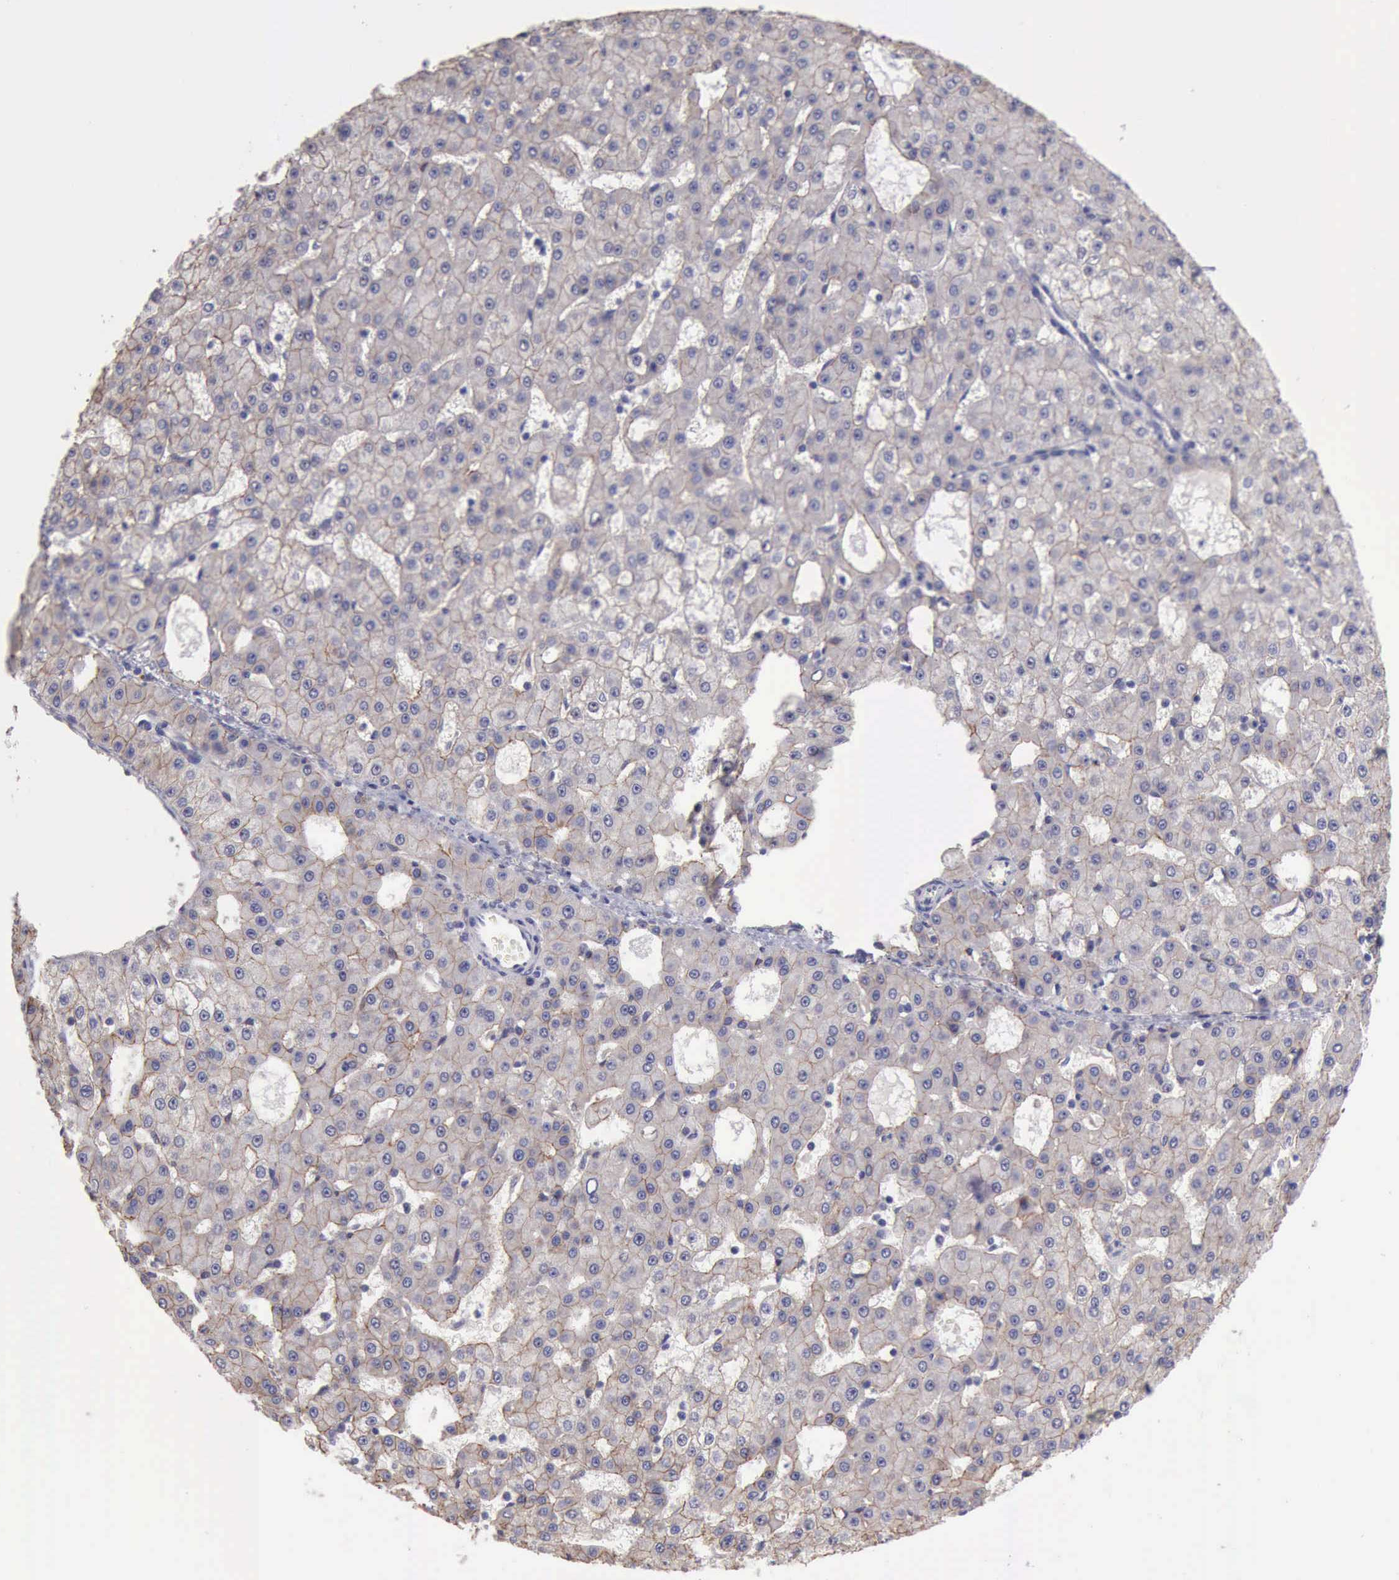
{"staining": {"intensity": "weak", "quantity": "25%-75%", "location": "cytoplasmic/membranous"}, "tissue": "liver cancer", "cell_type": "Tumor cells", "image_type": "cancer", "snomed": [{"axis": "morphology", "description": "Carcinoma, Hepatocellular, NOS"}, {"axis": "topography", "description": "Liver"}], "caption": "Weak cytoplasmic/membranous protein staining is seen in about 25%-75% of tumor cells in hepatocellular carcinoma (liver).", "gene": "KCND1", "patient": {"sex": "male", "age": 47}}